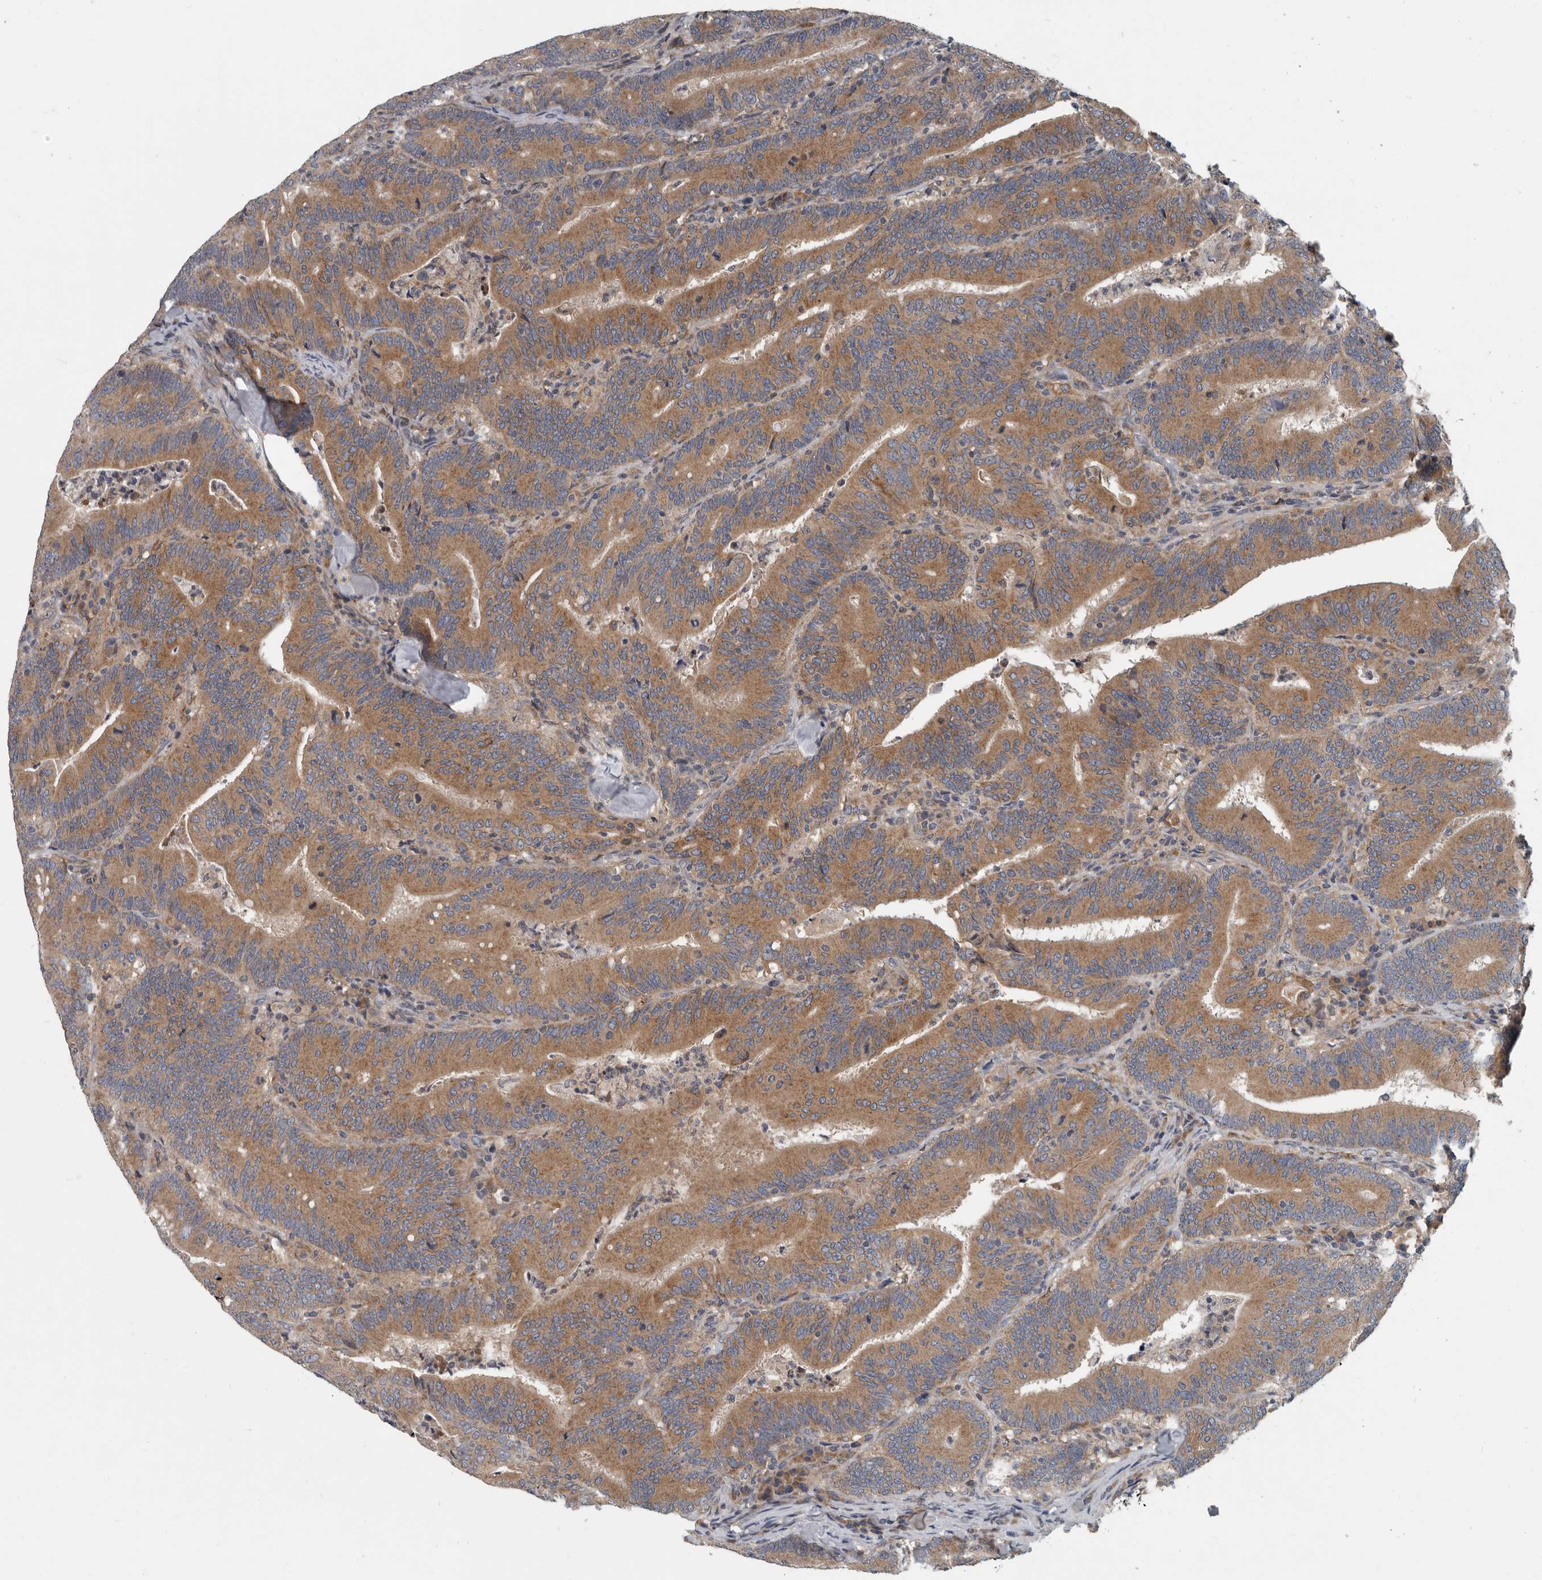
{"staining": {"intensity": "moderate", "quantity": ">75%", "location": "cytoplasmic/membranous"}, "tissue": "colorectal cancer", "cell_type": "Tumor cells", "image_type": "cancer", "snomed": [{"axis": "morphology", "description": "Adenocarcinoma, NOS"}, {"axis": "topography", "description": "Colon"}], "caption": "Moderate cytoplasmic/membranous expression for a protein is appreciated in about >75% of tumor cells of colorectal cancer using immunohistochemistry.", "gene": "TMEM199", "patient": {"sex": "female", "age": 66}}